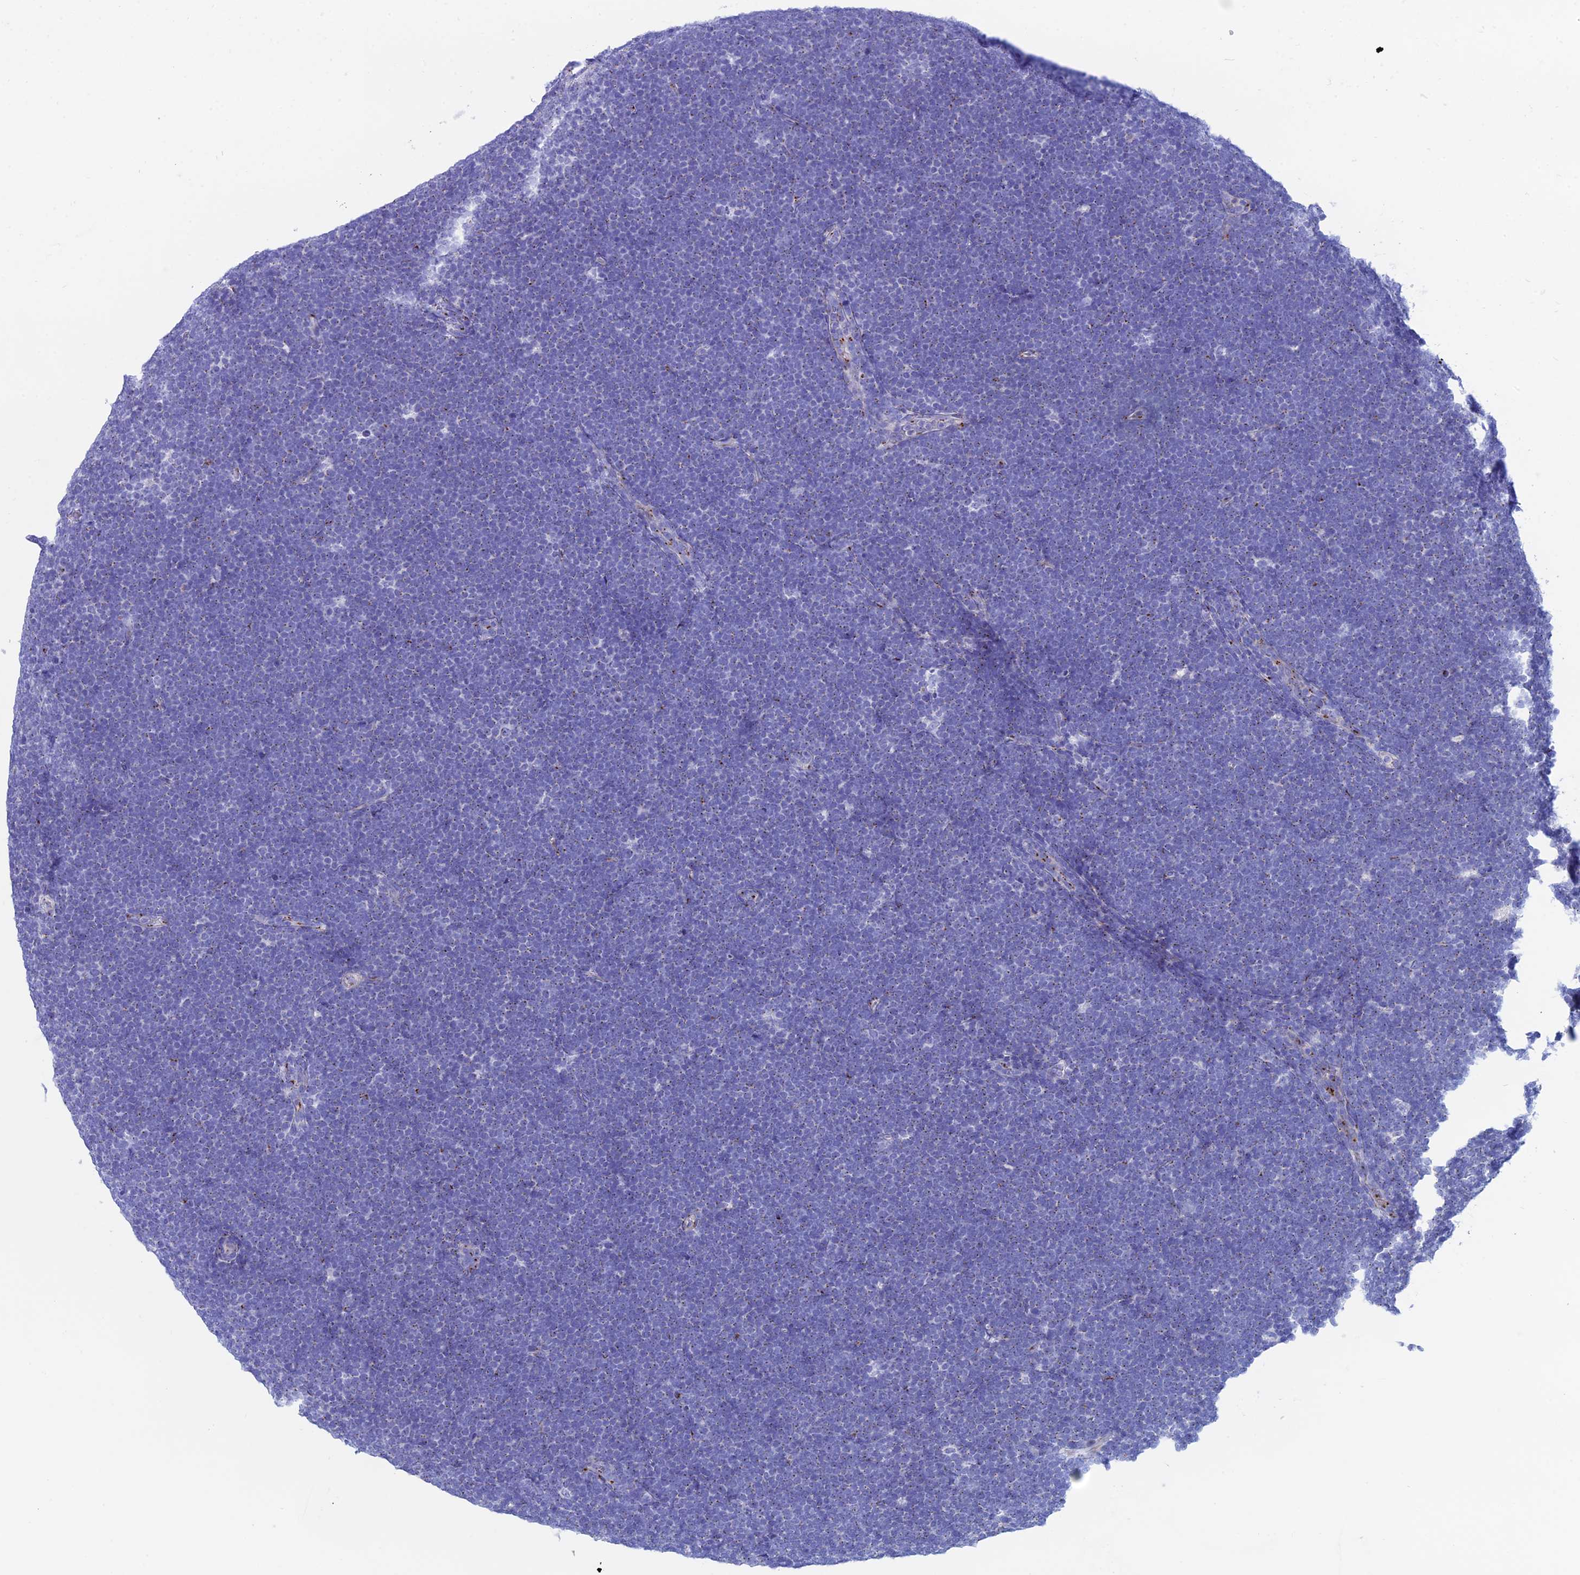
{"staining": {"intensity": "negative", "quantity": "none", "location": "none"}, "tissue": "lymphoma", "cell_type": "Tumor cells", "image_type": "cancer", "snomed": [{"axis": "morphology", "description": "Malignant lymphoma, non-Hodgkin's type, High grade"}, {"axis": "topography", "description": "Lymph node"}], "caption": "Immunohistochemistry (IHC) image of lymphoma stained for a protein (brown), which displays no expression in tumor cells. (Stains: DAB immunohistochemistry (IHC) with hematoxylin counter stain, Microscopy: brightfield microscopy at high magnification).", "gene": "ERICH4", "patient": {"sex": "male", "age": 13}}